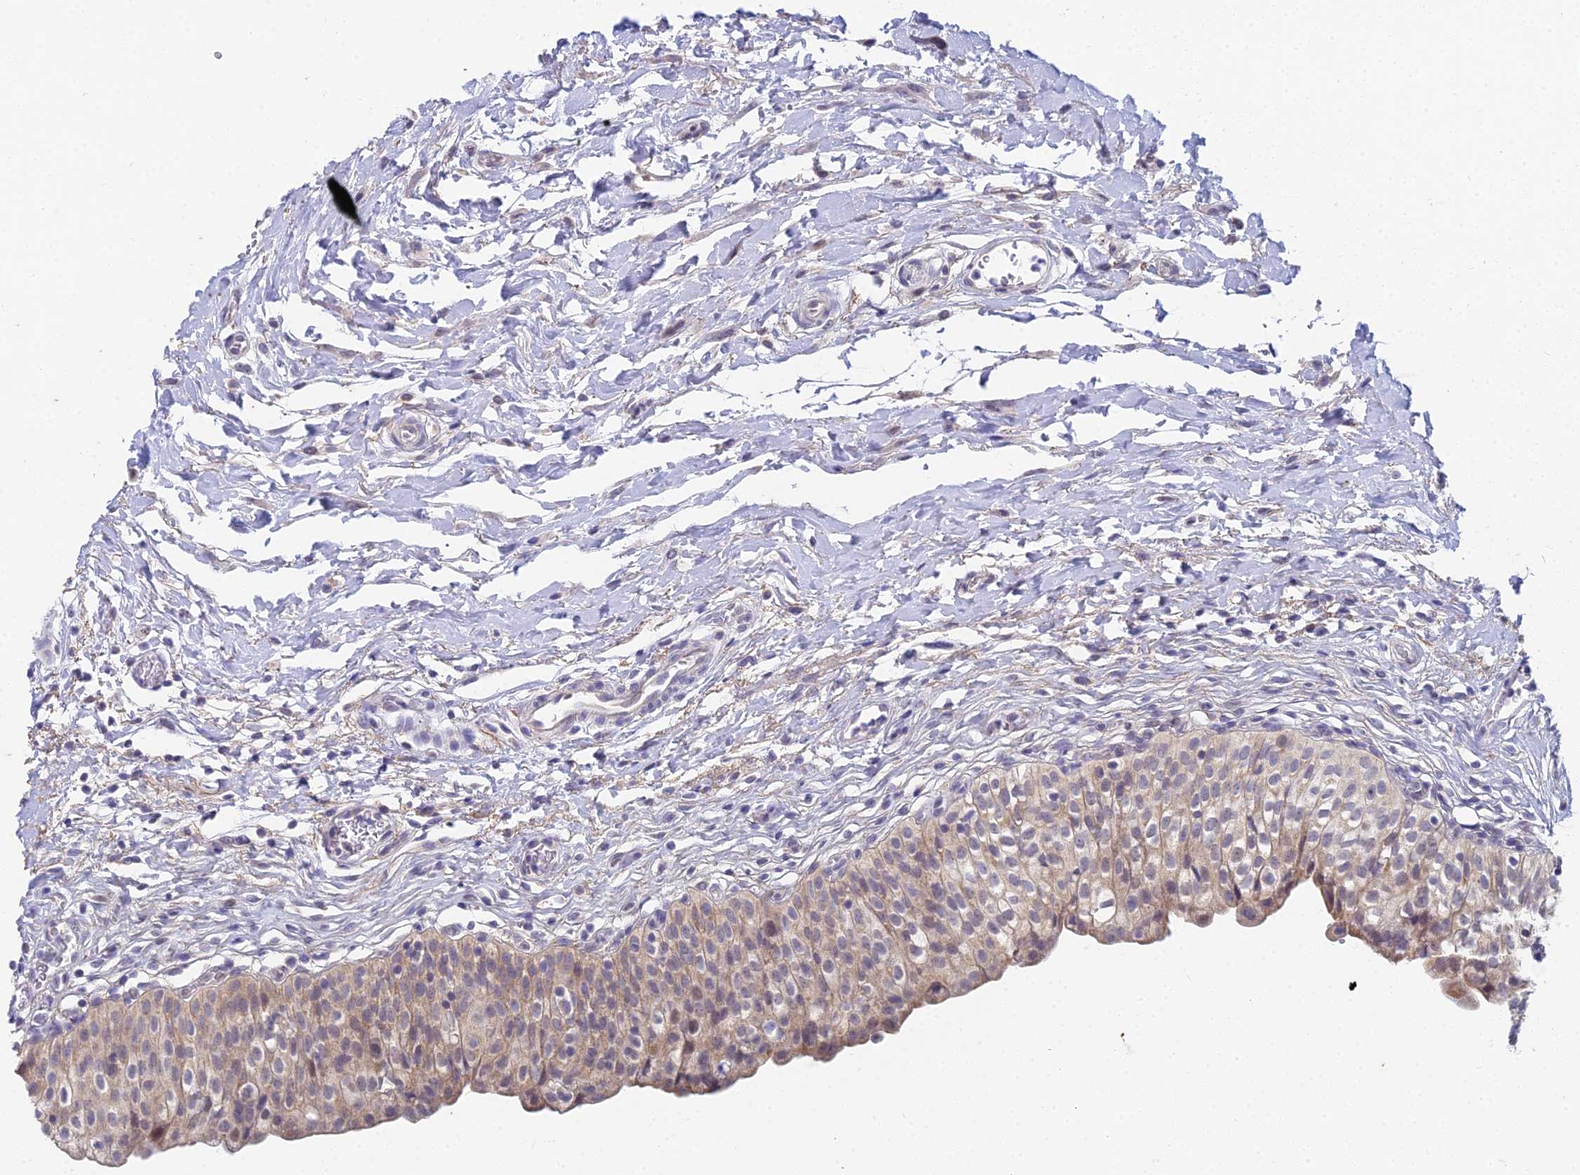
{"staining": {"intensity": "weak", "quantity": ">75%", "location": "cytoplasmic/membranous,nuclear"}, "tissue": "urinary bladder", "cell_type": "Urothelial cells", "image_type": "normal", "snomed": [{"axis": "morphology", "description": "Normal tissue, NOS"}, {"axis": "topography", "description": "Urinary bladder"}], "caption": "Immunohistochemical staining of unremarkable human urinary bladder displays >75% levels of weak cytoplasmic/membranous,nuclear protein expression in about >75% of urothelial cells.", "gene": "EEF2KMT", "patient": {"sex": "male", "age": 55}}